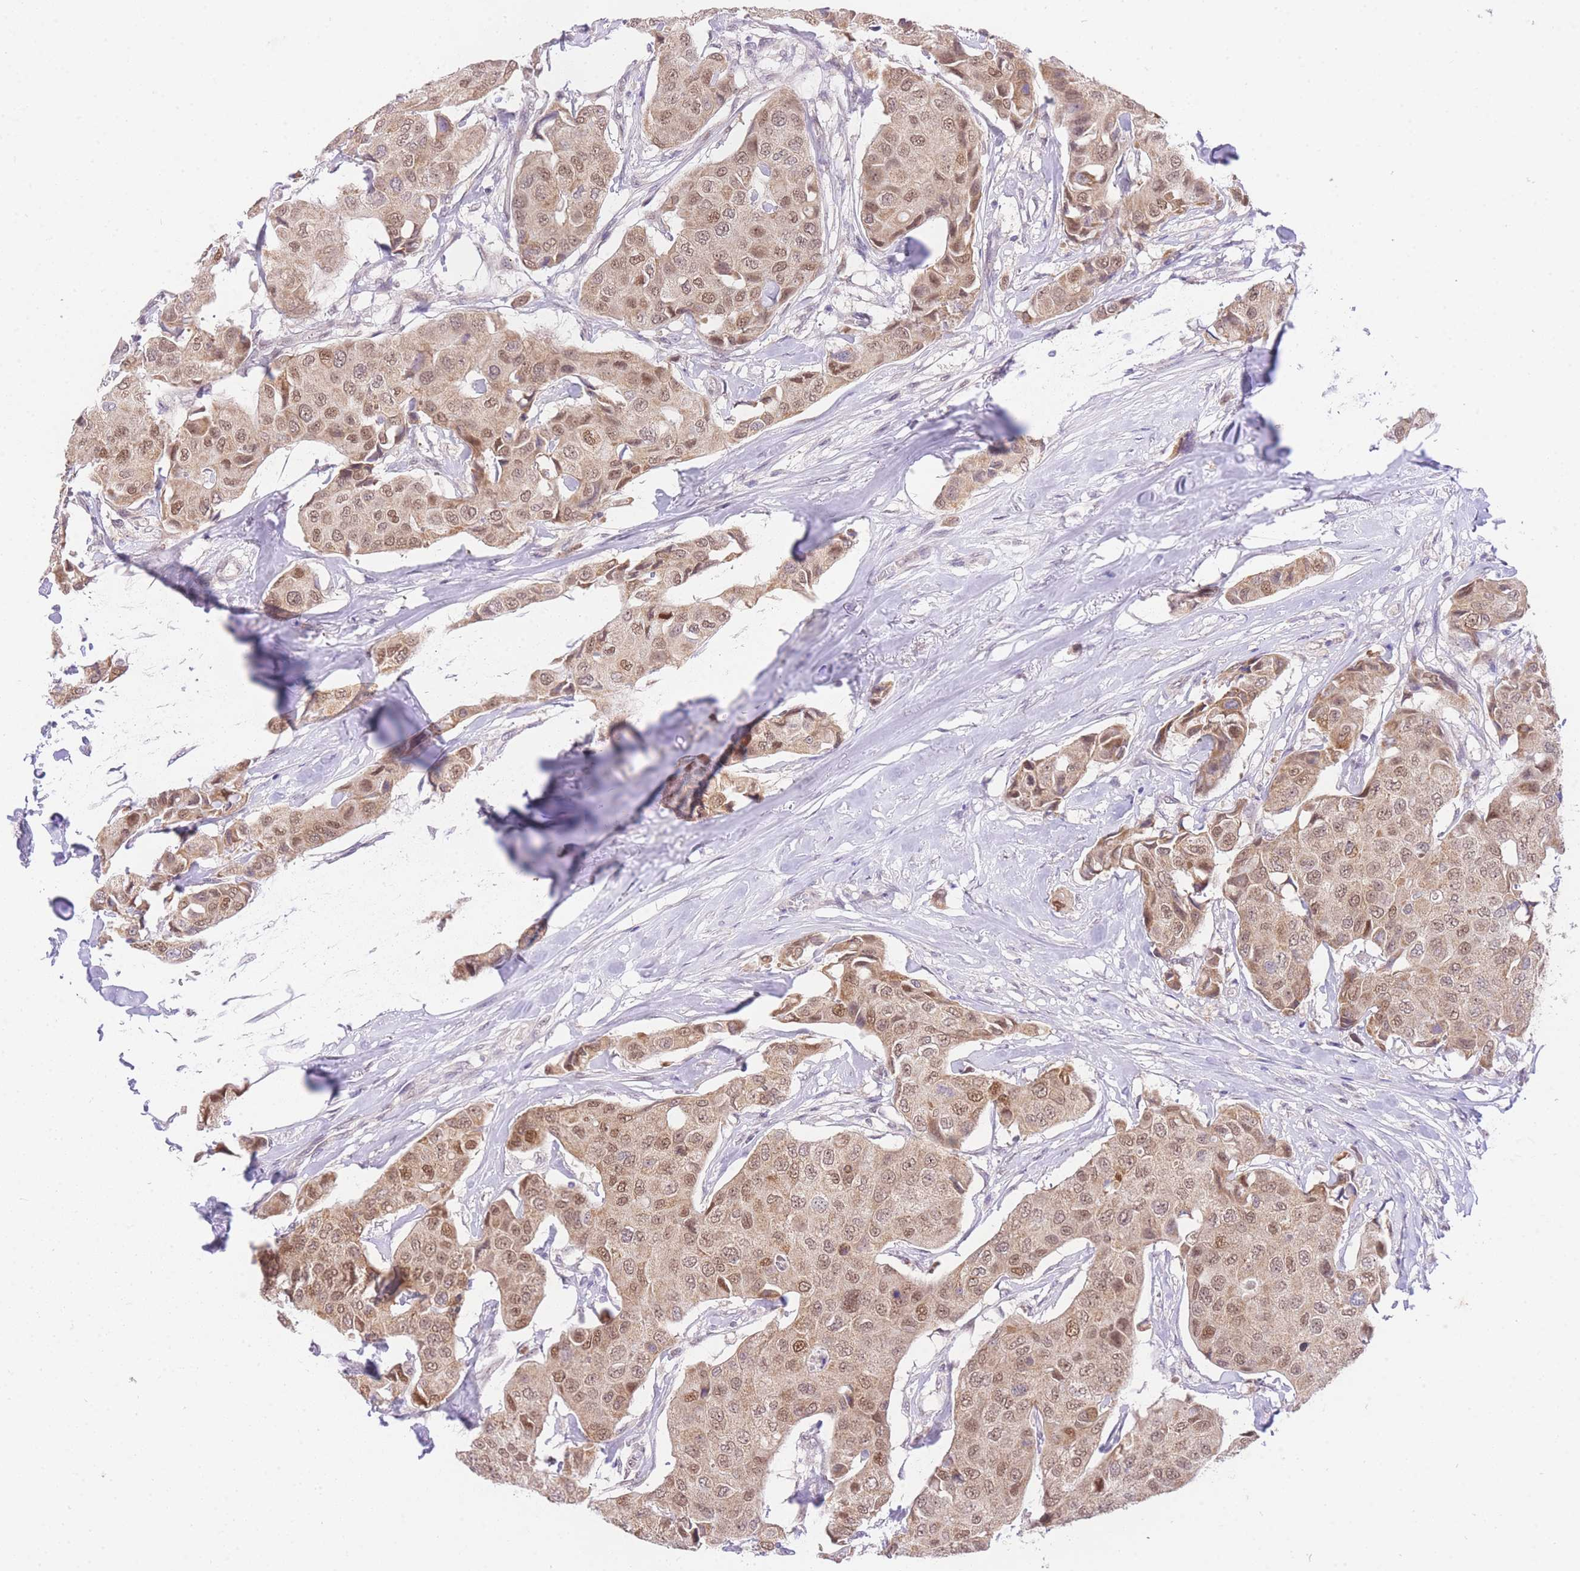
{"staining": {"intensity": "moderate", "quantity": ">75%", "location": "nuclear"}, "tissue": "breast cancer", "cell_type": "Tumor cells", "image_type": "cancer", "snomed": [{"axis": "morphology", "description": "Duct carcinoma"}, {"axis": "topography", "description": "Breast"}], "caption": "The histopathology image displays staining of breast cancer, revealing moderate nuclear protein staining (brown color) within tumor cells. The protein is shown in brown color, while the nuclei are stained blue.", "gene": "UBXN7", "patient": {"sex": "female", "age": 80}}